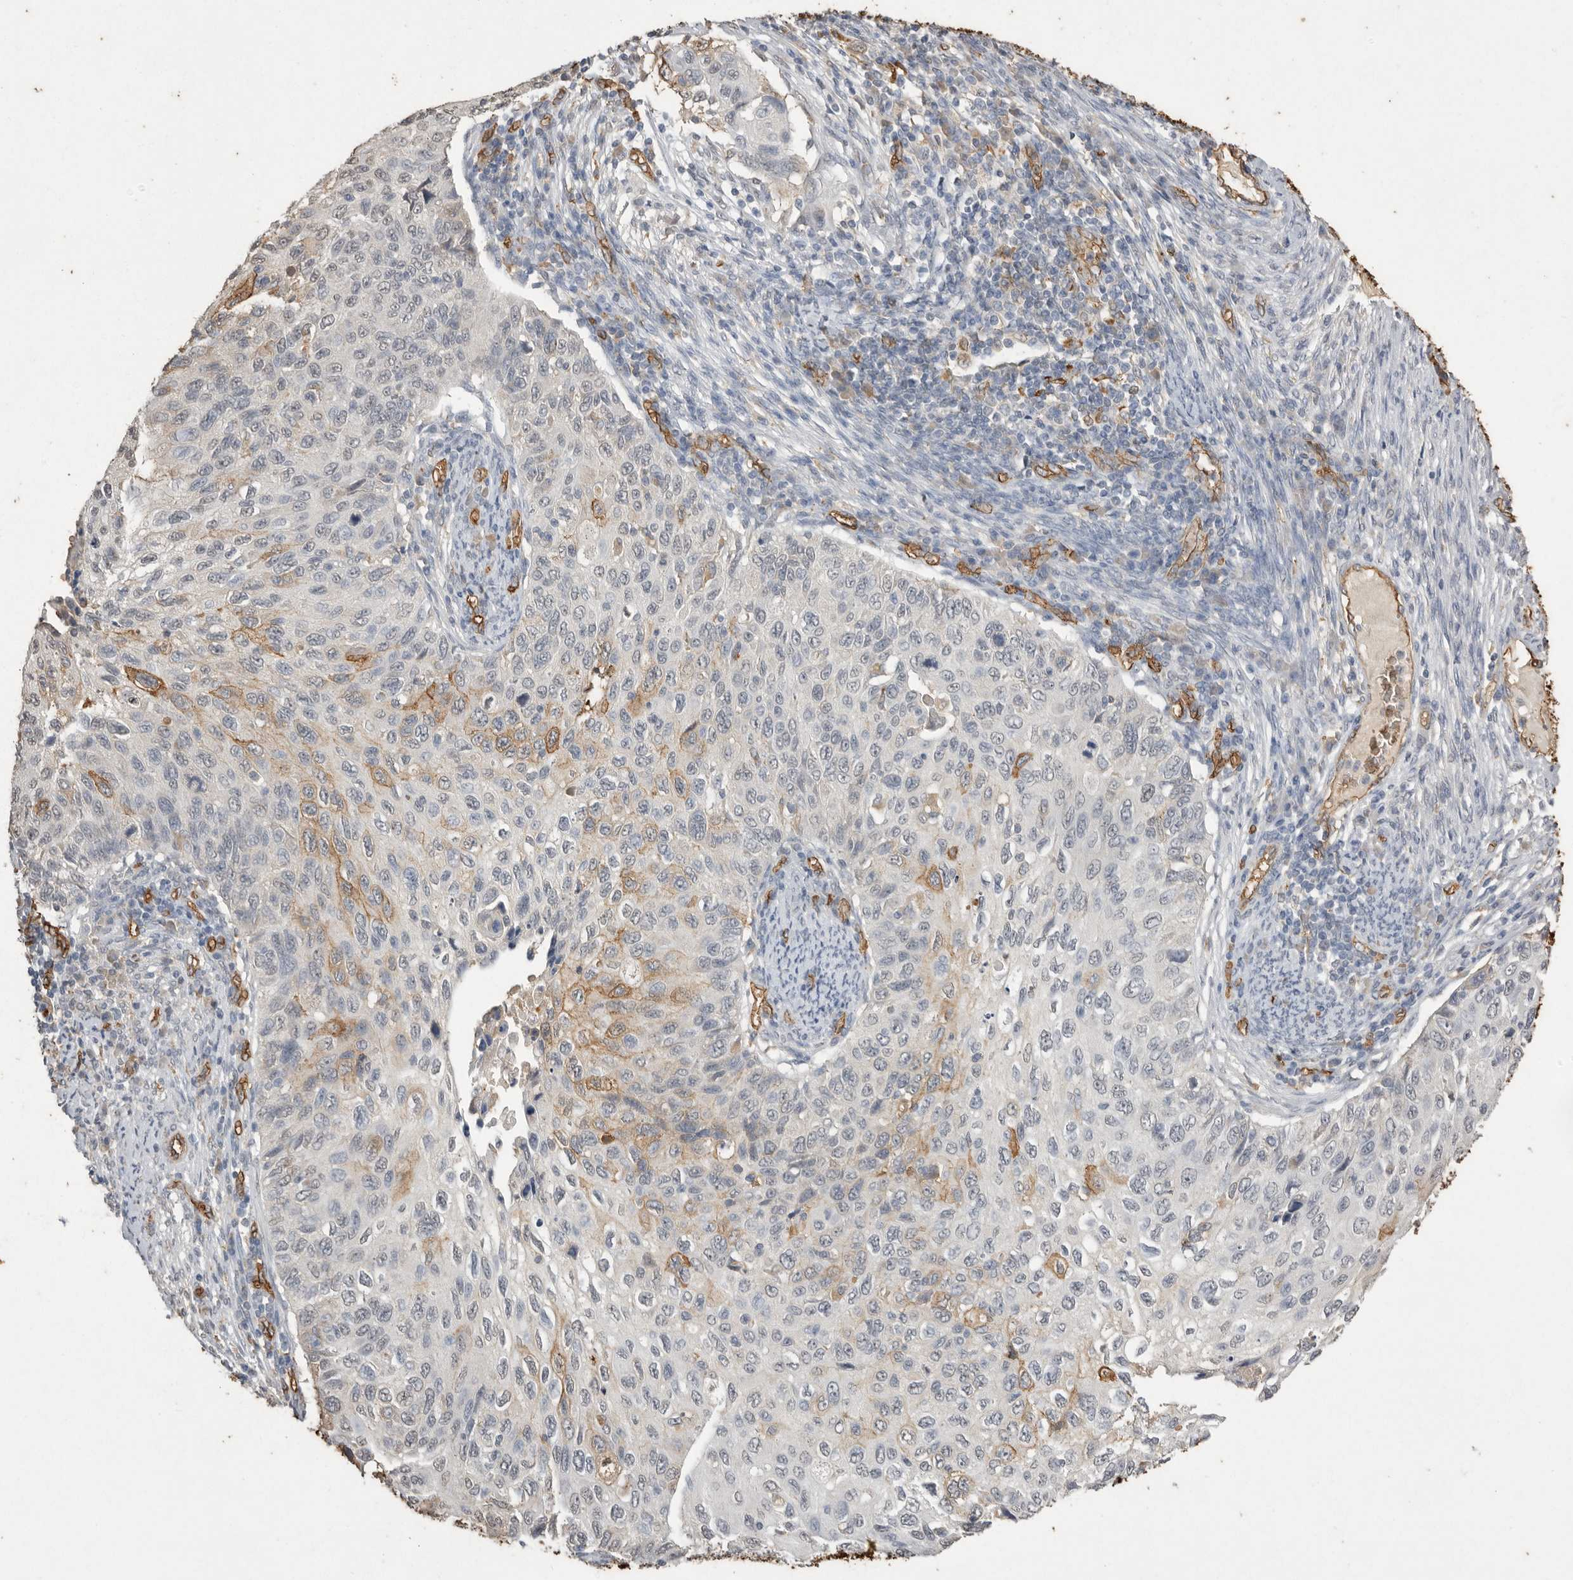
{"staining": {"intensity": "weak", "quantity": "<25%", "location": "cytoplasmic/membranous"}, "tissue": "cervical cancer", "cell_type": "Tumor cells", "image_type": "cancer", "snomed": [{"axis": "morphology", "description": "Squamous cell carcinoma, NOS"}, {"axis": "topography", "description": "Cervix"}], "caption": "A histopathology image of cervical cancer stained for a protein shows no brown staining in tumor cells.", "gene": "IL27", "patient": {"sex": "female", "age": 70}}